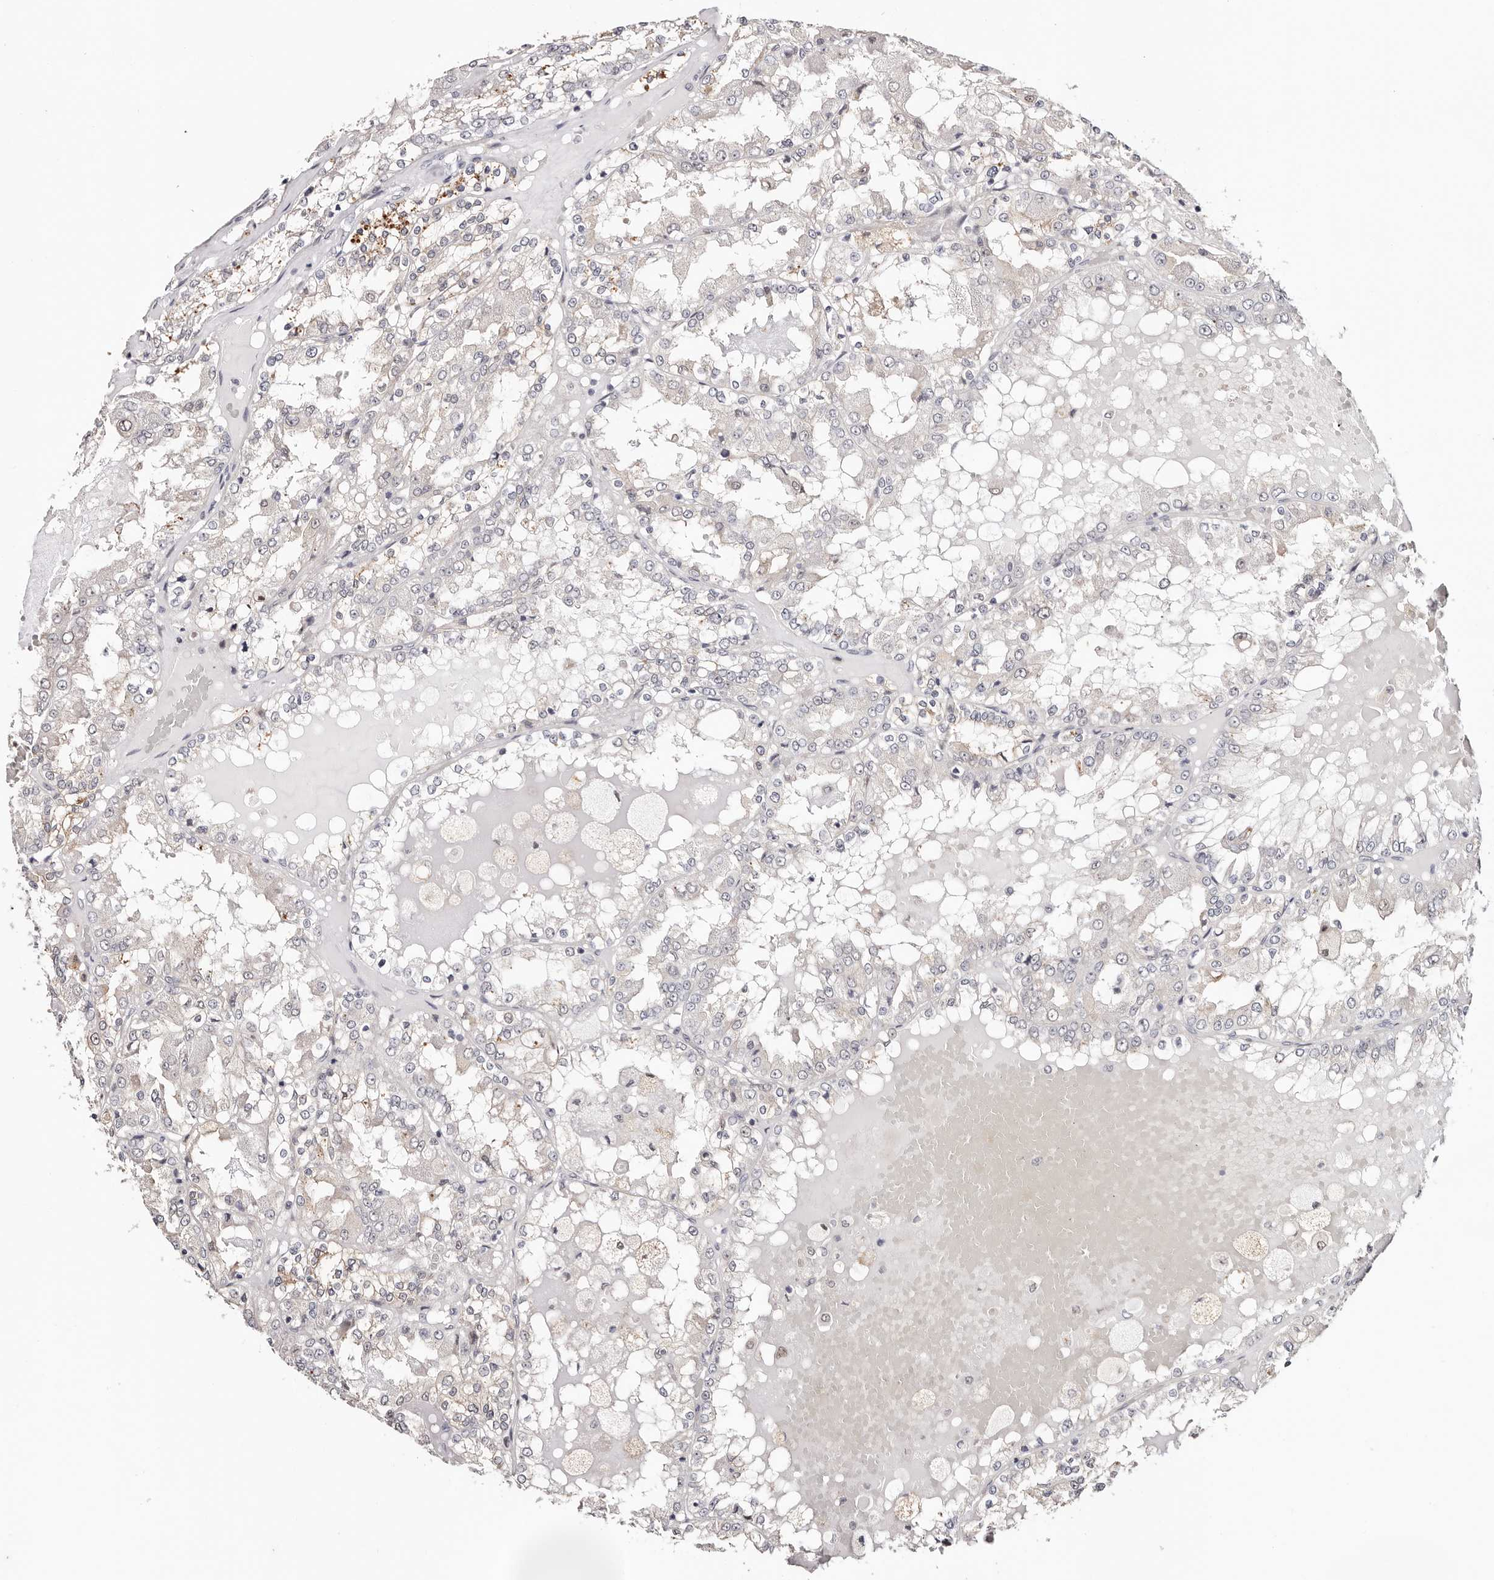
{"staining": {"intensity": "negative", "quantity": "none", "location": "none"}, "tissue": "renal cancer", "cell_type": "Tumor cells", "image_type": "cancer", "snomed": [{"axis": "morphology", "description": "Adenocarcinoma, NOS"}, {"axis": "topography", "description": "Kidney"}], "caption": "IHC image of human renal cancer (adenocarcinoma) stained for a protein (brown), which demonstrates no expression in tumor cells.", "gene": "TYW3", "patient": {"sex": "female", "age": 56}}